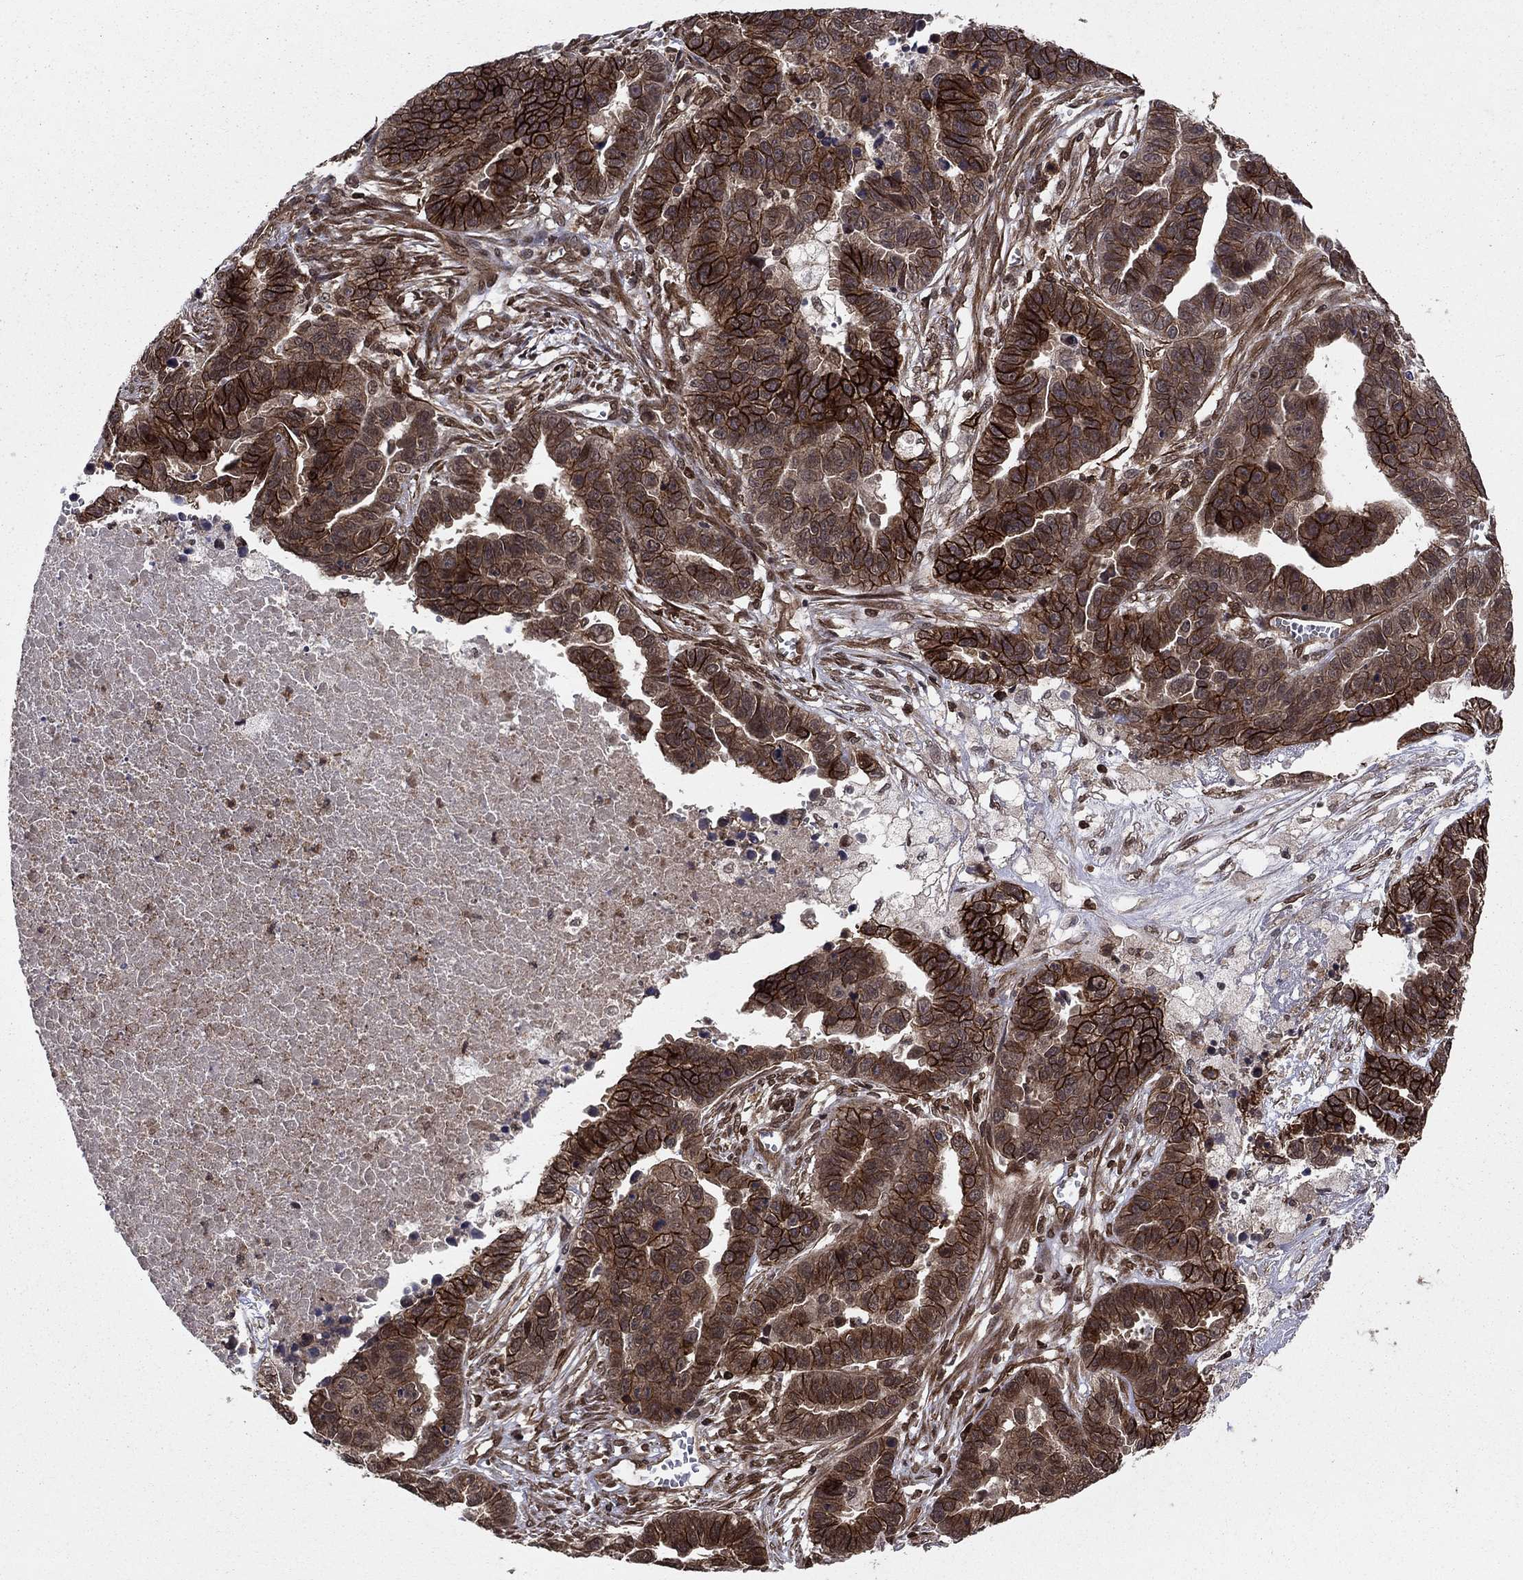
{"staining": {"intensity": "strong", "quantity": ">75%", "location": "cytoplasmic/membranous"}, "tissue": "ovarian cancer", "cell_type": "Tumor cells", "image_type": "cancer", "snomed": [{"axis": "morphology", "description": "Cystadenocarcinoma, serous, NOS"}, {"axis": "topography", "description": "Ovary"}], "caption": "Immunohistochemistry (IHC) micrograph of human ovarian cancer stained for a protein (brown), which displays high levels of strong cytoplasmic/membranous expression in approximately >75% of tumor cells.", "gene": "SSX2IP", "patient": {"sex": "female", "age": 87}}